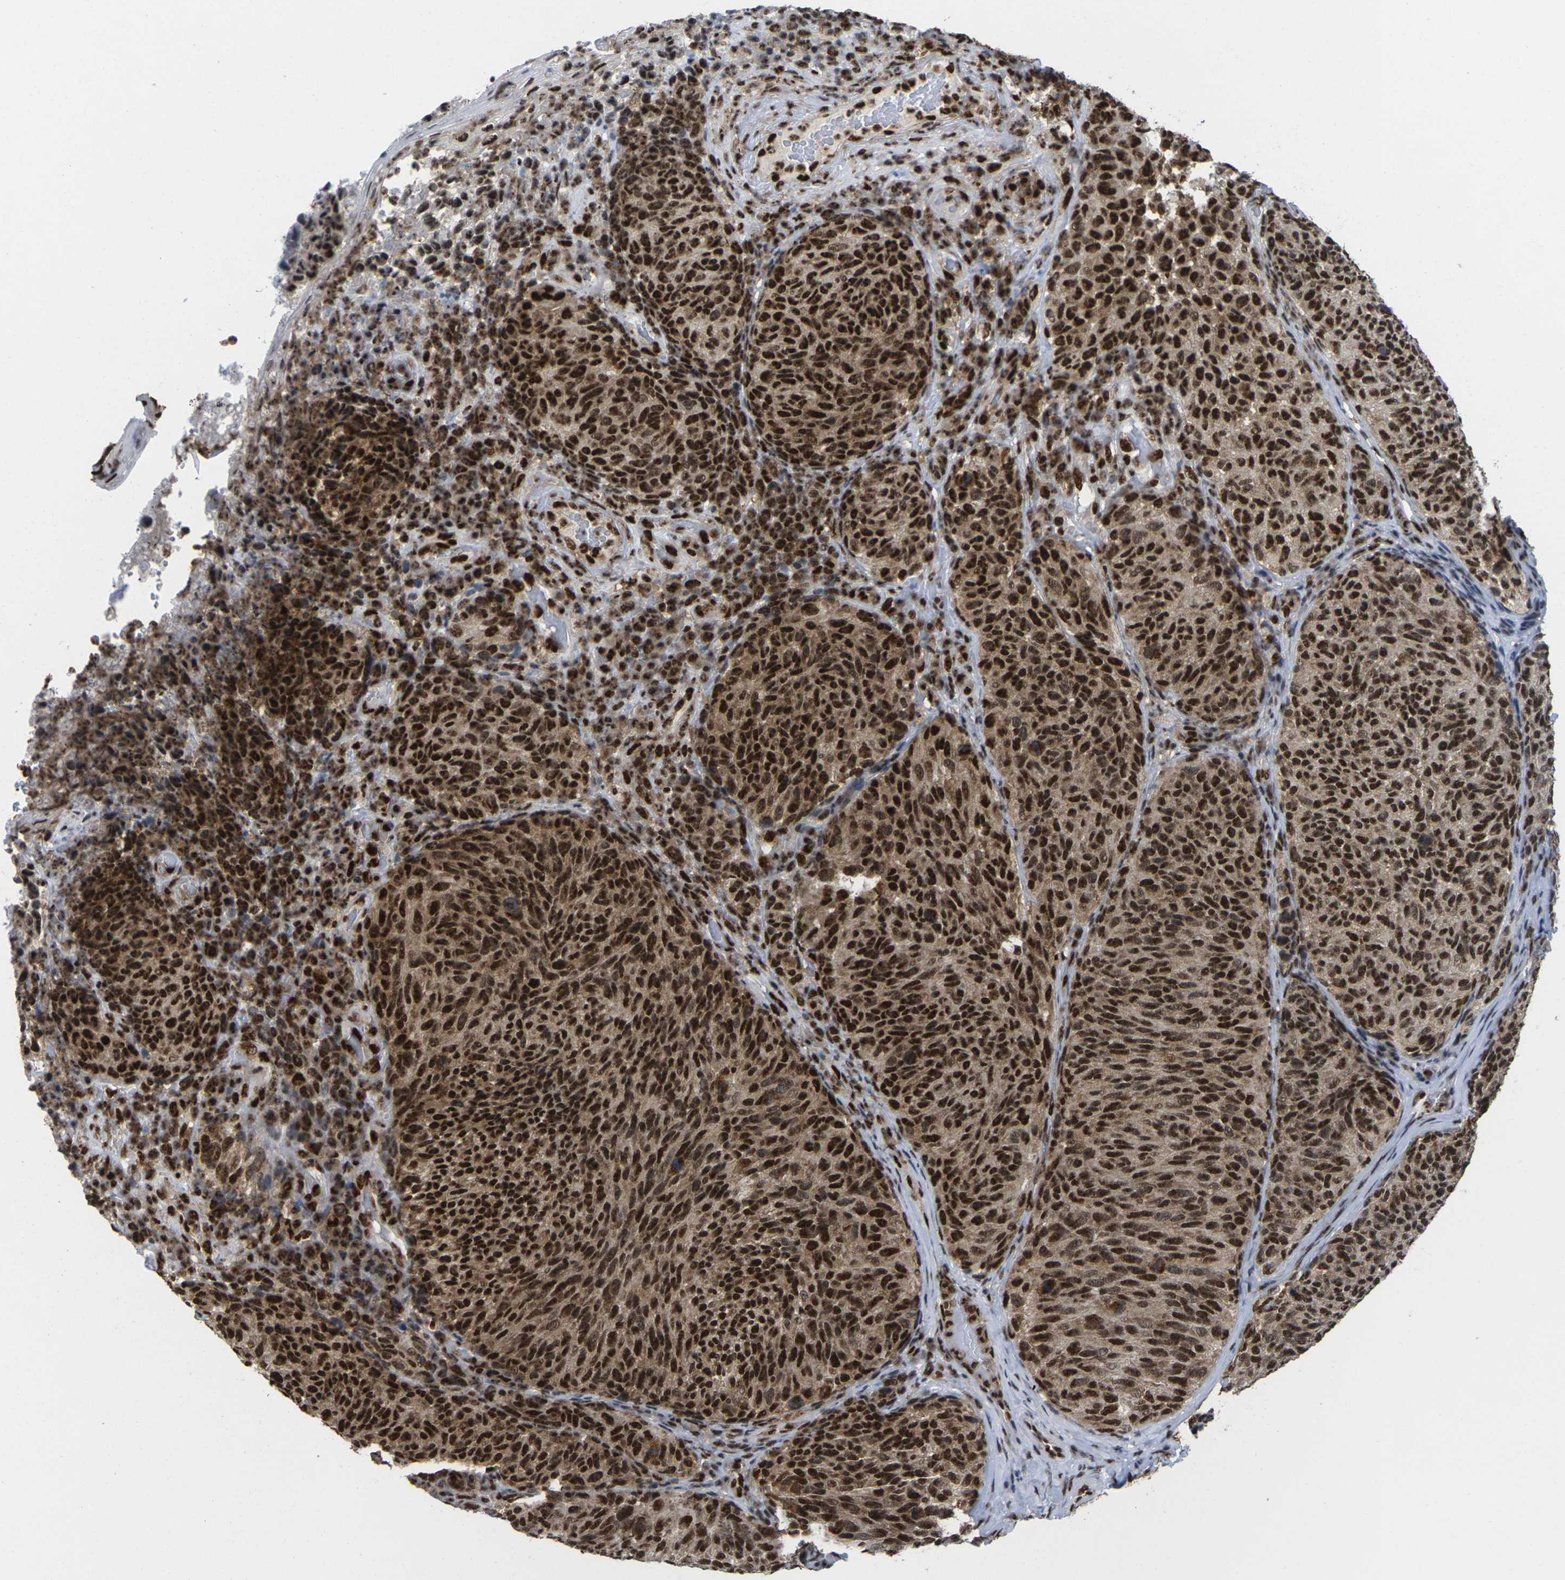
{"staining": {"intensity": "strong", "quantity": ">75%", "location": "cytoplasmic/membranous,nuclear"}, "tissue": "melanoma", "cell_type": "Tumor cells", "image_type": "cancer", "snomed": [{"axis": "morphology", "description": "Malignant melanoma, NOS"}, {"axis": "topography", "description": "Skin"}], "caption": "Protein staining exhibits strong cytoplasmic/membranous and nuclear staining in approximately >75% of tumor cells in melanoma. Immunohistochemistry (ihc) stains the protein of interest in brown and the nuclei are stained blue.", "gene": "MAGOH", "patient": {"sex": "female", "age": 73}}